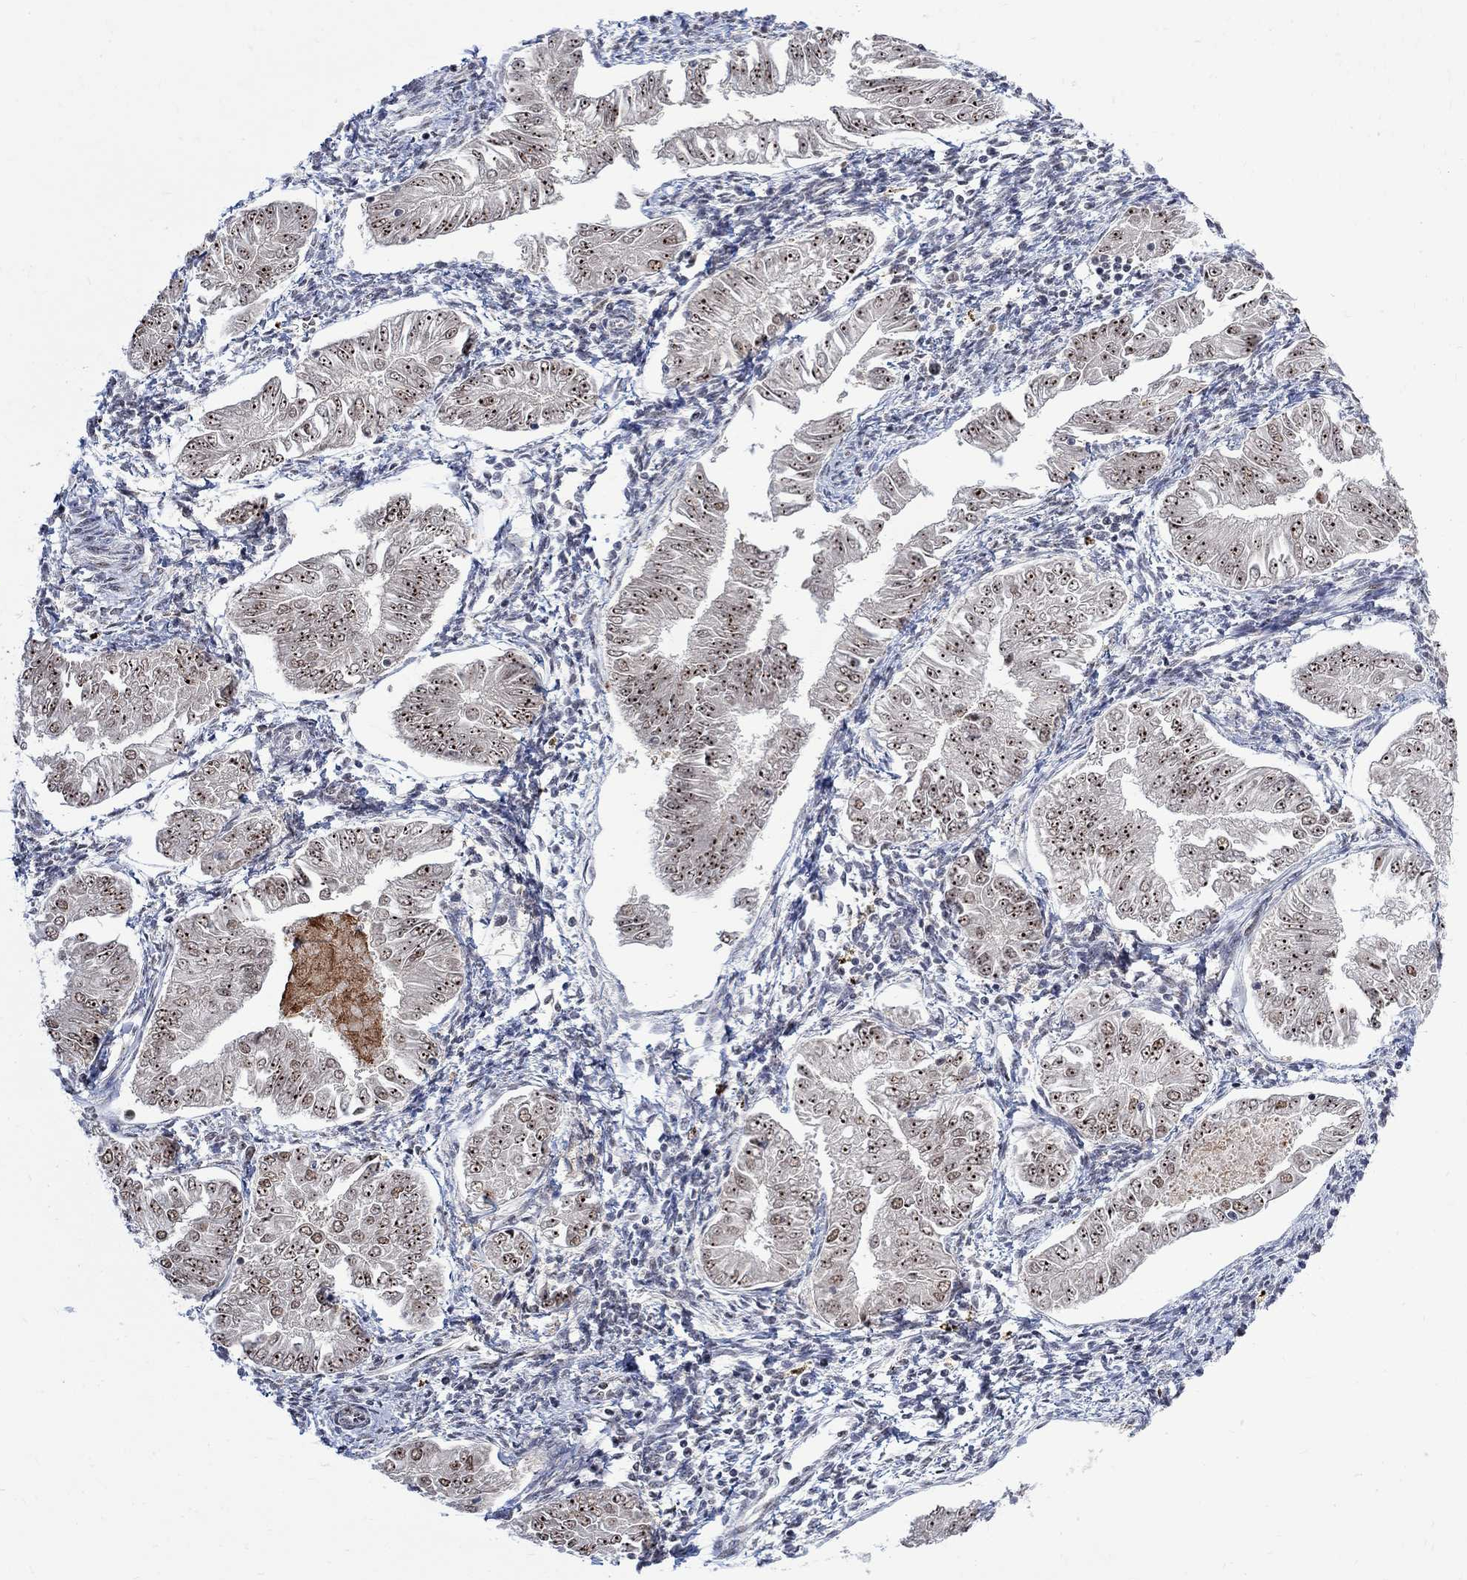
{"staining": {"intensity": "strong", "quantity": ">75%", "location": "nuclear"}, "tissue": "endometrial cancer", "cell_type": "Tumor cells", "image_type": "cancer", "snomed": [{"axis": "morphology", "description": "Adenocarcinoma, NOS"}, {"axis": "topography", "description": "Endometrium"}], "caption": "Approximately >75% of tumor cells in endometrial adenocarcinoma exhibit strong nuclear protein positivity as visualized by brown immunohistochemical staining.", "gene": "E4F1", "patient": {"sex": "female", "age": 53}}